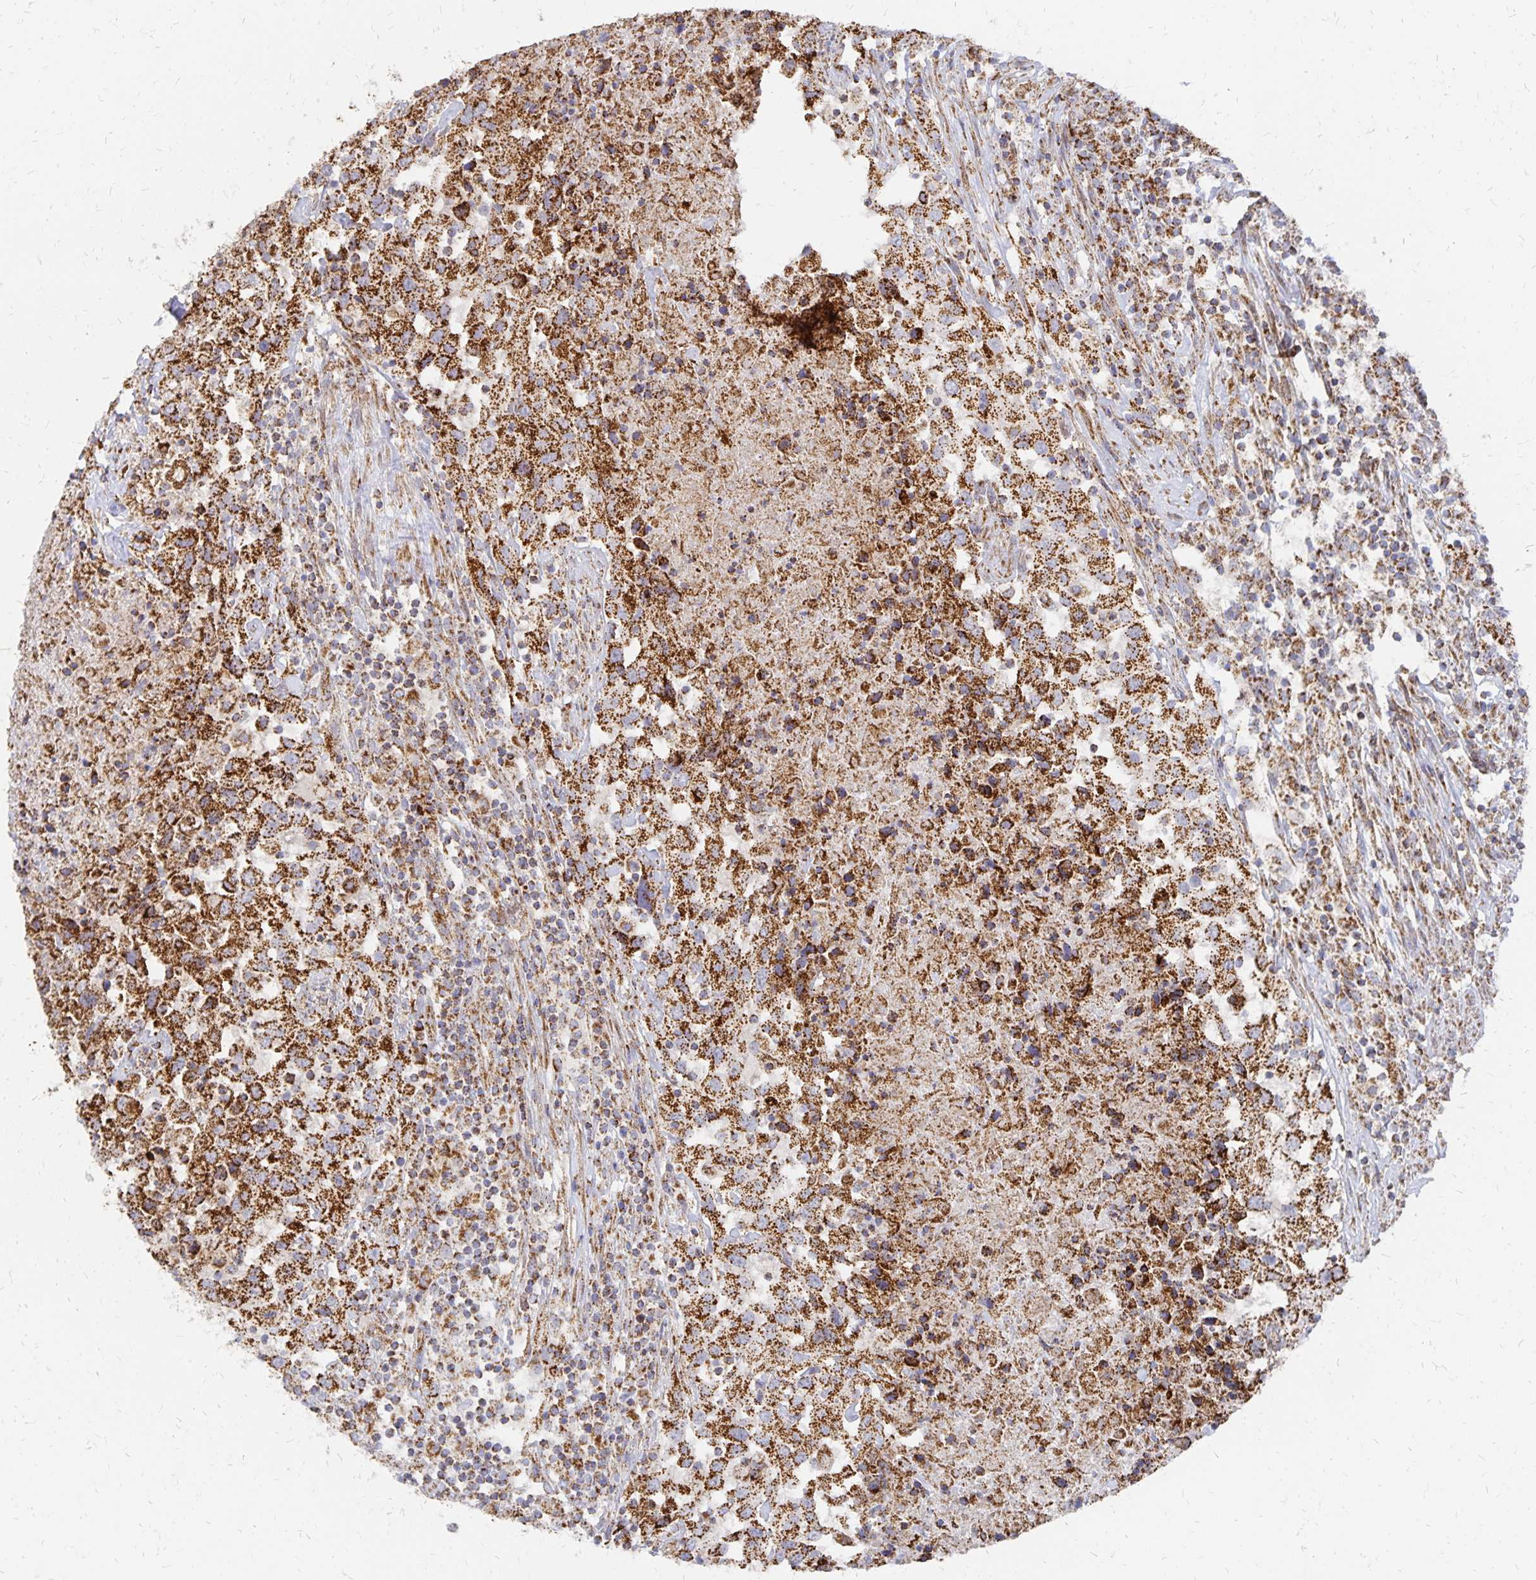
{"staining": {"intensity": "strong", "quantity": ">75%", "location": "cytoplasmic/membranous"}, "tissue": "urothelial cancer", "cell_type": "Tumor cells", "image_type": "cancer", "snomed": [{"axis": "morphology", "description": "Urothelial carcinoma, High grade"}, {"axis": "topography", "description": "Urinary bladder"}], "caption": "High-grade urothelial carcinoma stained with a brown dye demonstrates strong cytoplasmic/membranous positive staining in about >75% of tumor cells.", "gene": "STOML2", "patient": {"sex": "male", "age": 61}}